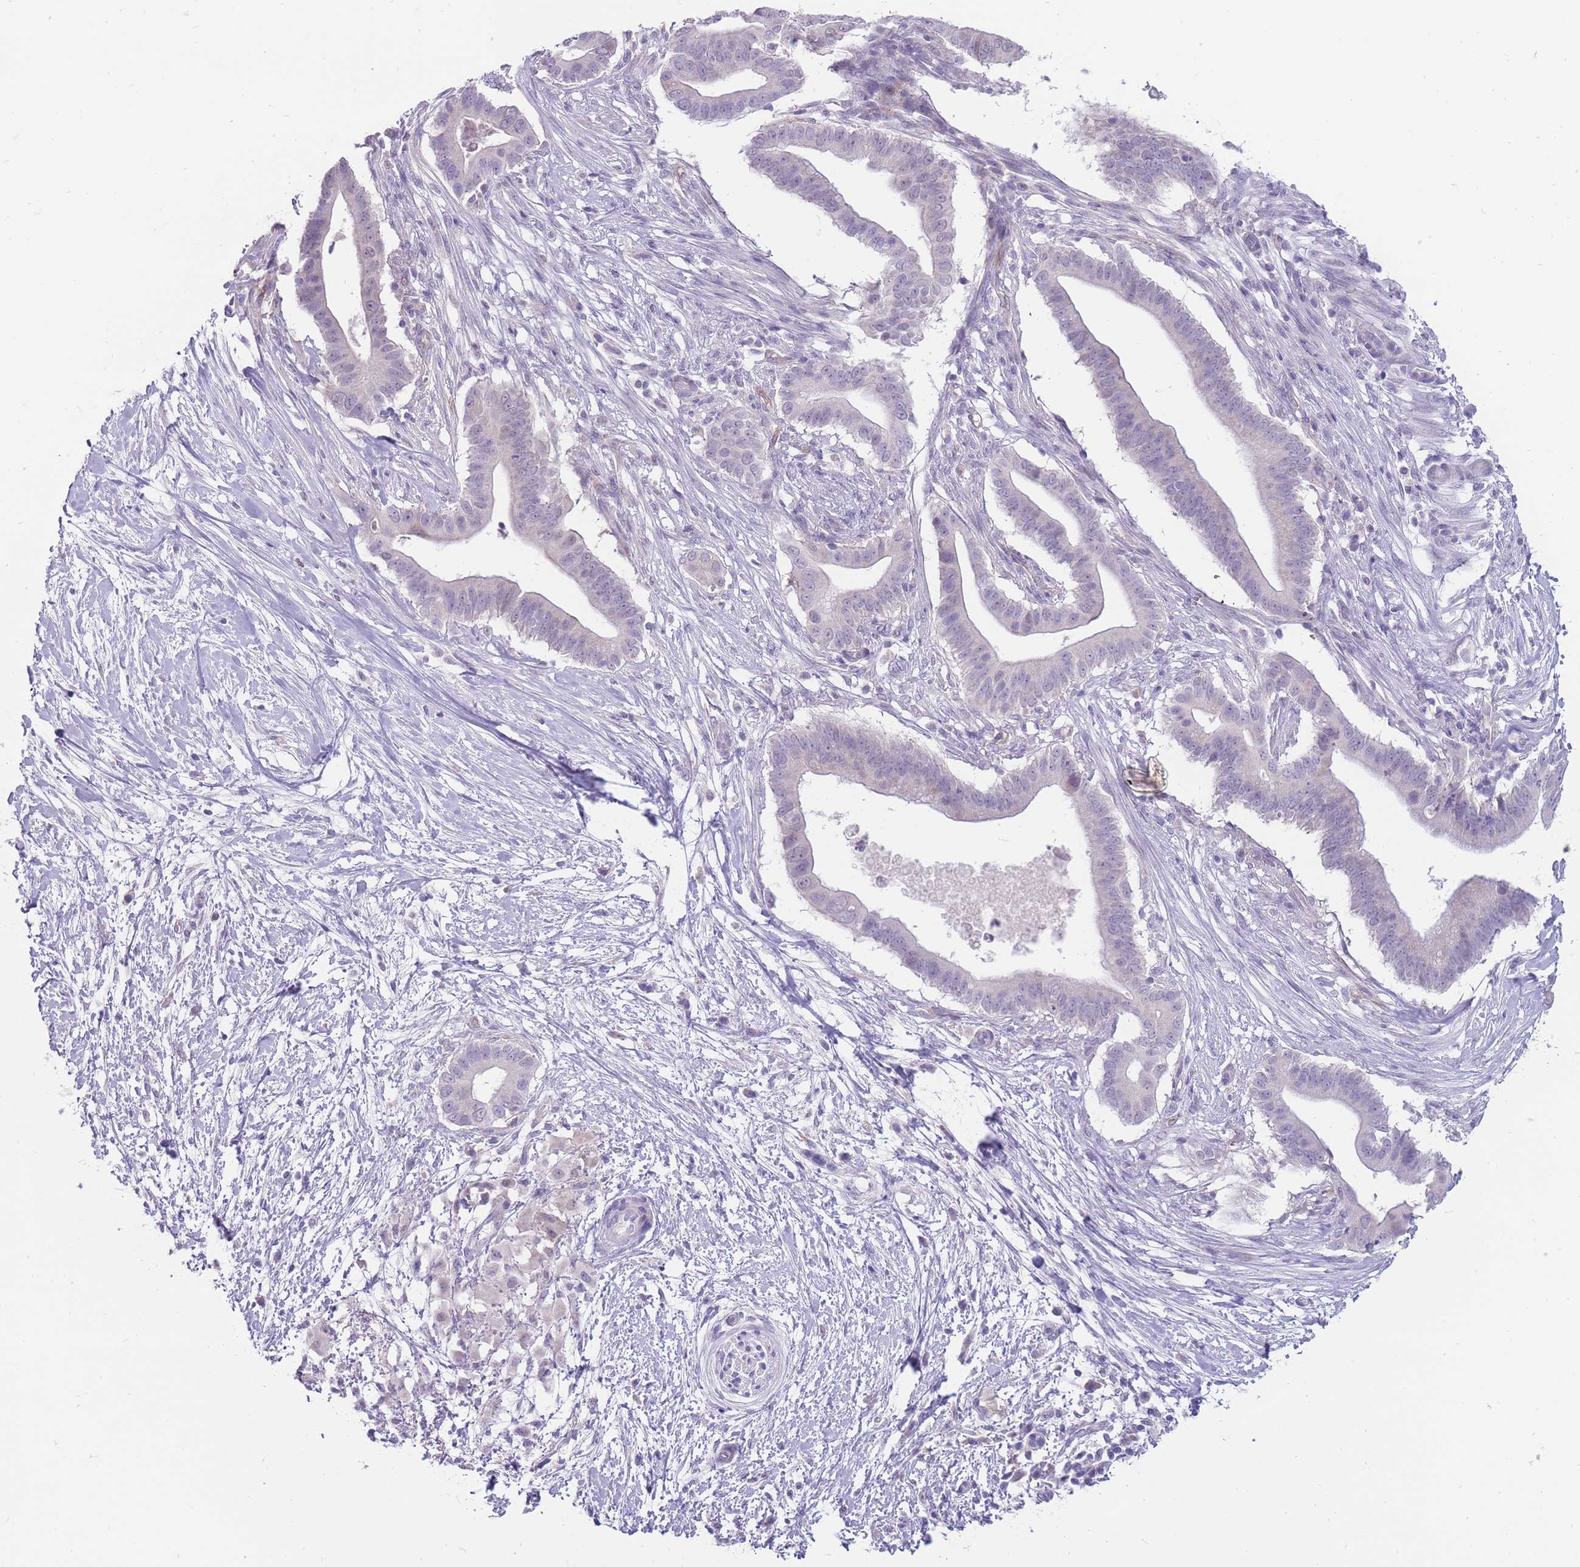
{"staining": {"intensity": "negative", "quantity": "none", "location": "none"}, "tissue": "pancreatic cancer", "cell_type": "Tumor cells", "image_type": "cancer", "snomed": [{"axis": "morphology", "description": "Adenocarcinoma, NOS"}, {"axis": "topography", "description": "Pancreas"}], "caption": "Tumor cells show no significant staining in pancreatic adenocarcinoma.", "gene": "ERICH4", "patient": {"sex": "male", "age": 68}}